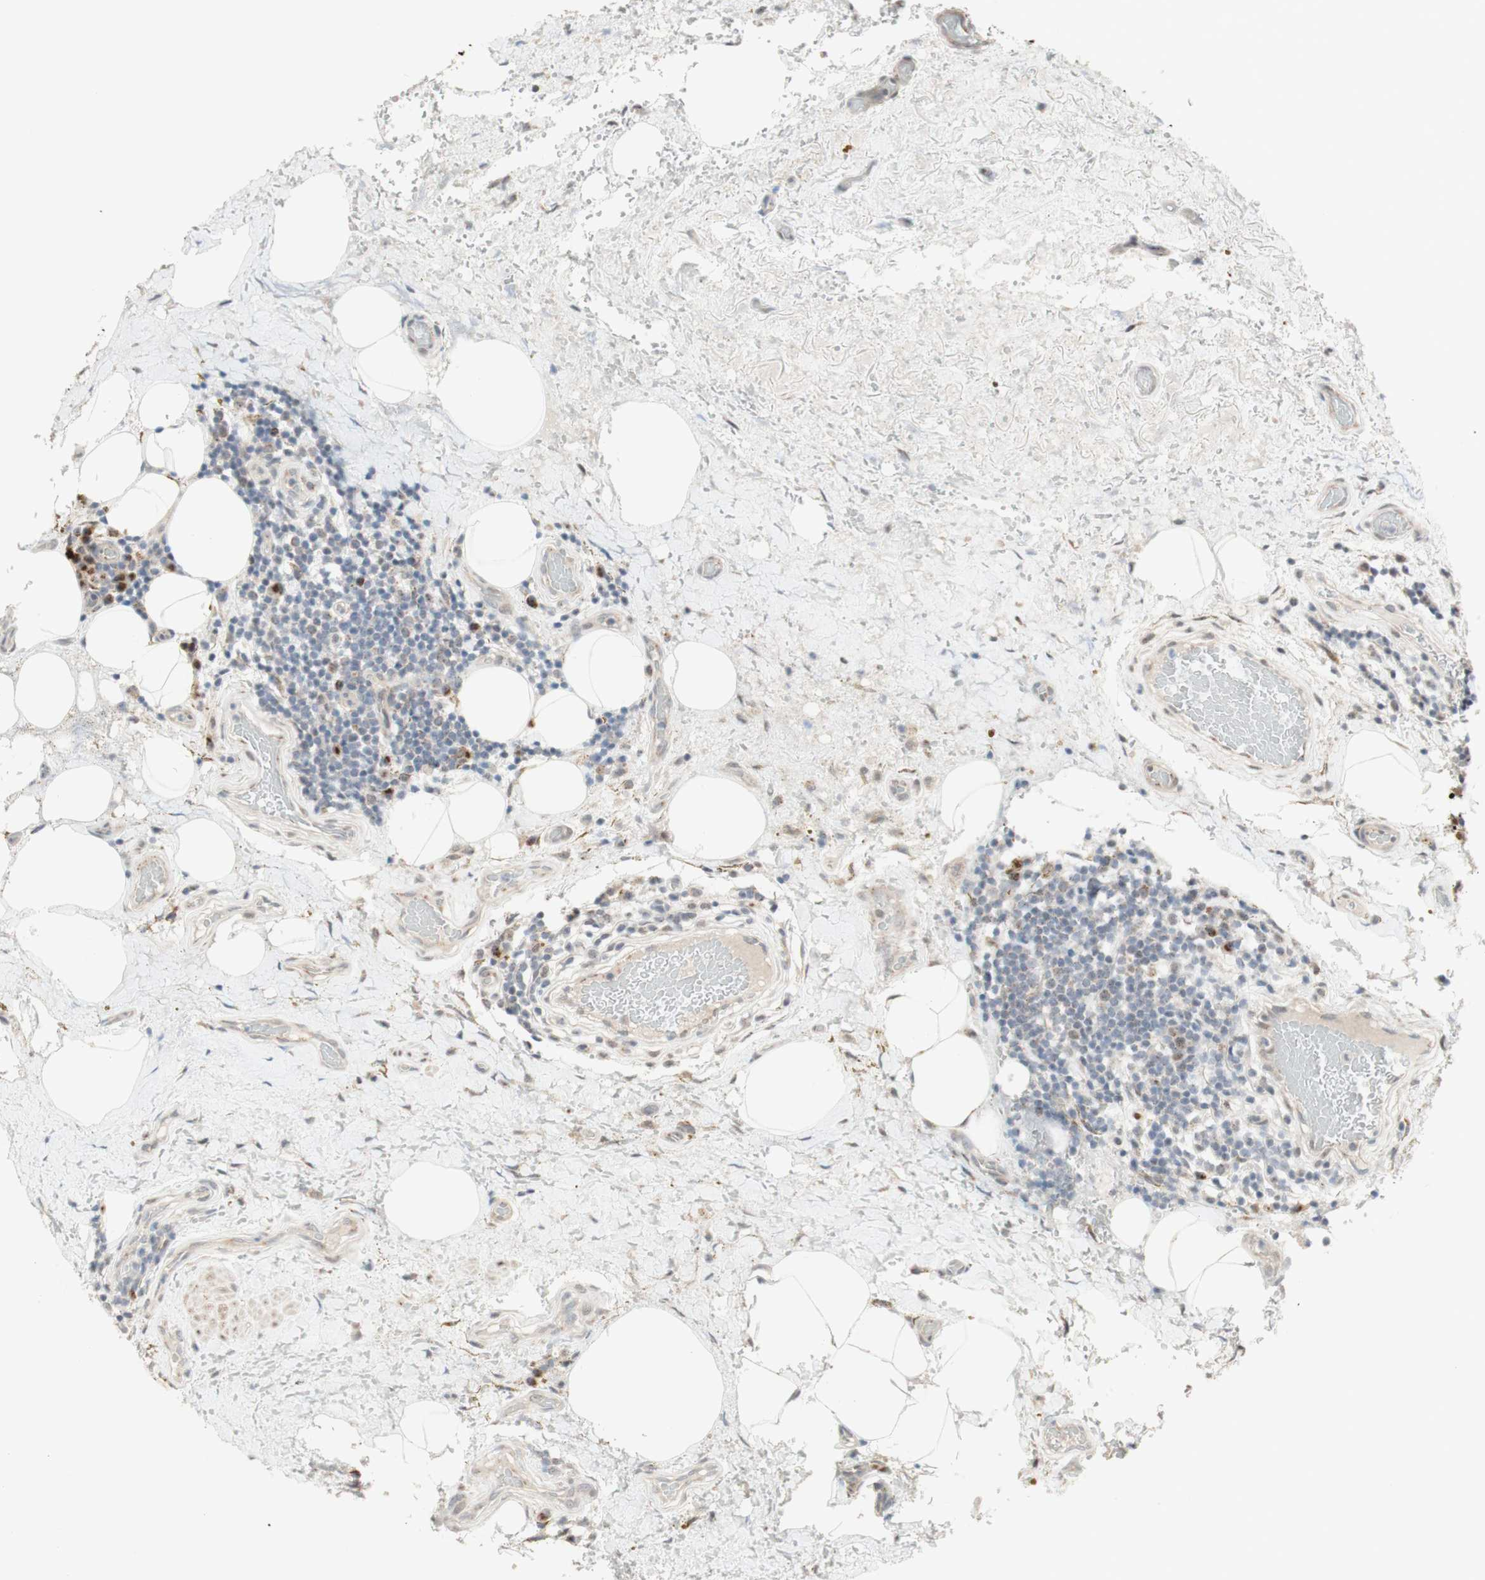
{"staining": {"intensity": "weak", "quantity": ">75%", "location": "cytoplasmic/membranous"}, "tissue": "thyroid cancer", "cell_type": "Tumor cells", "image_type": "cancer", "snomed": [{"axis": "morphology", "description": "Papillary adenocarcinoma, NOS"}, {"axis": "topography", "description": "Thyroid gland"}], "caption": "Brown immunohistochemical staining in human thyroid papillary adenocarcinoma reveals weak cytoplasmic/membranous staining in approximately >75% of tumor cells.", "gene": "CYLD", "patient": {"sex": "male", "age": 77}}